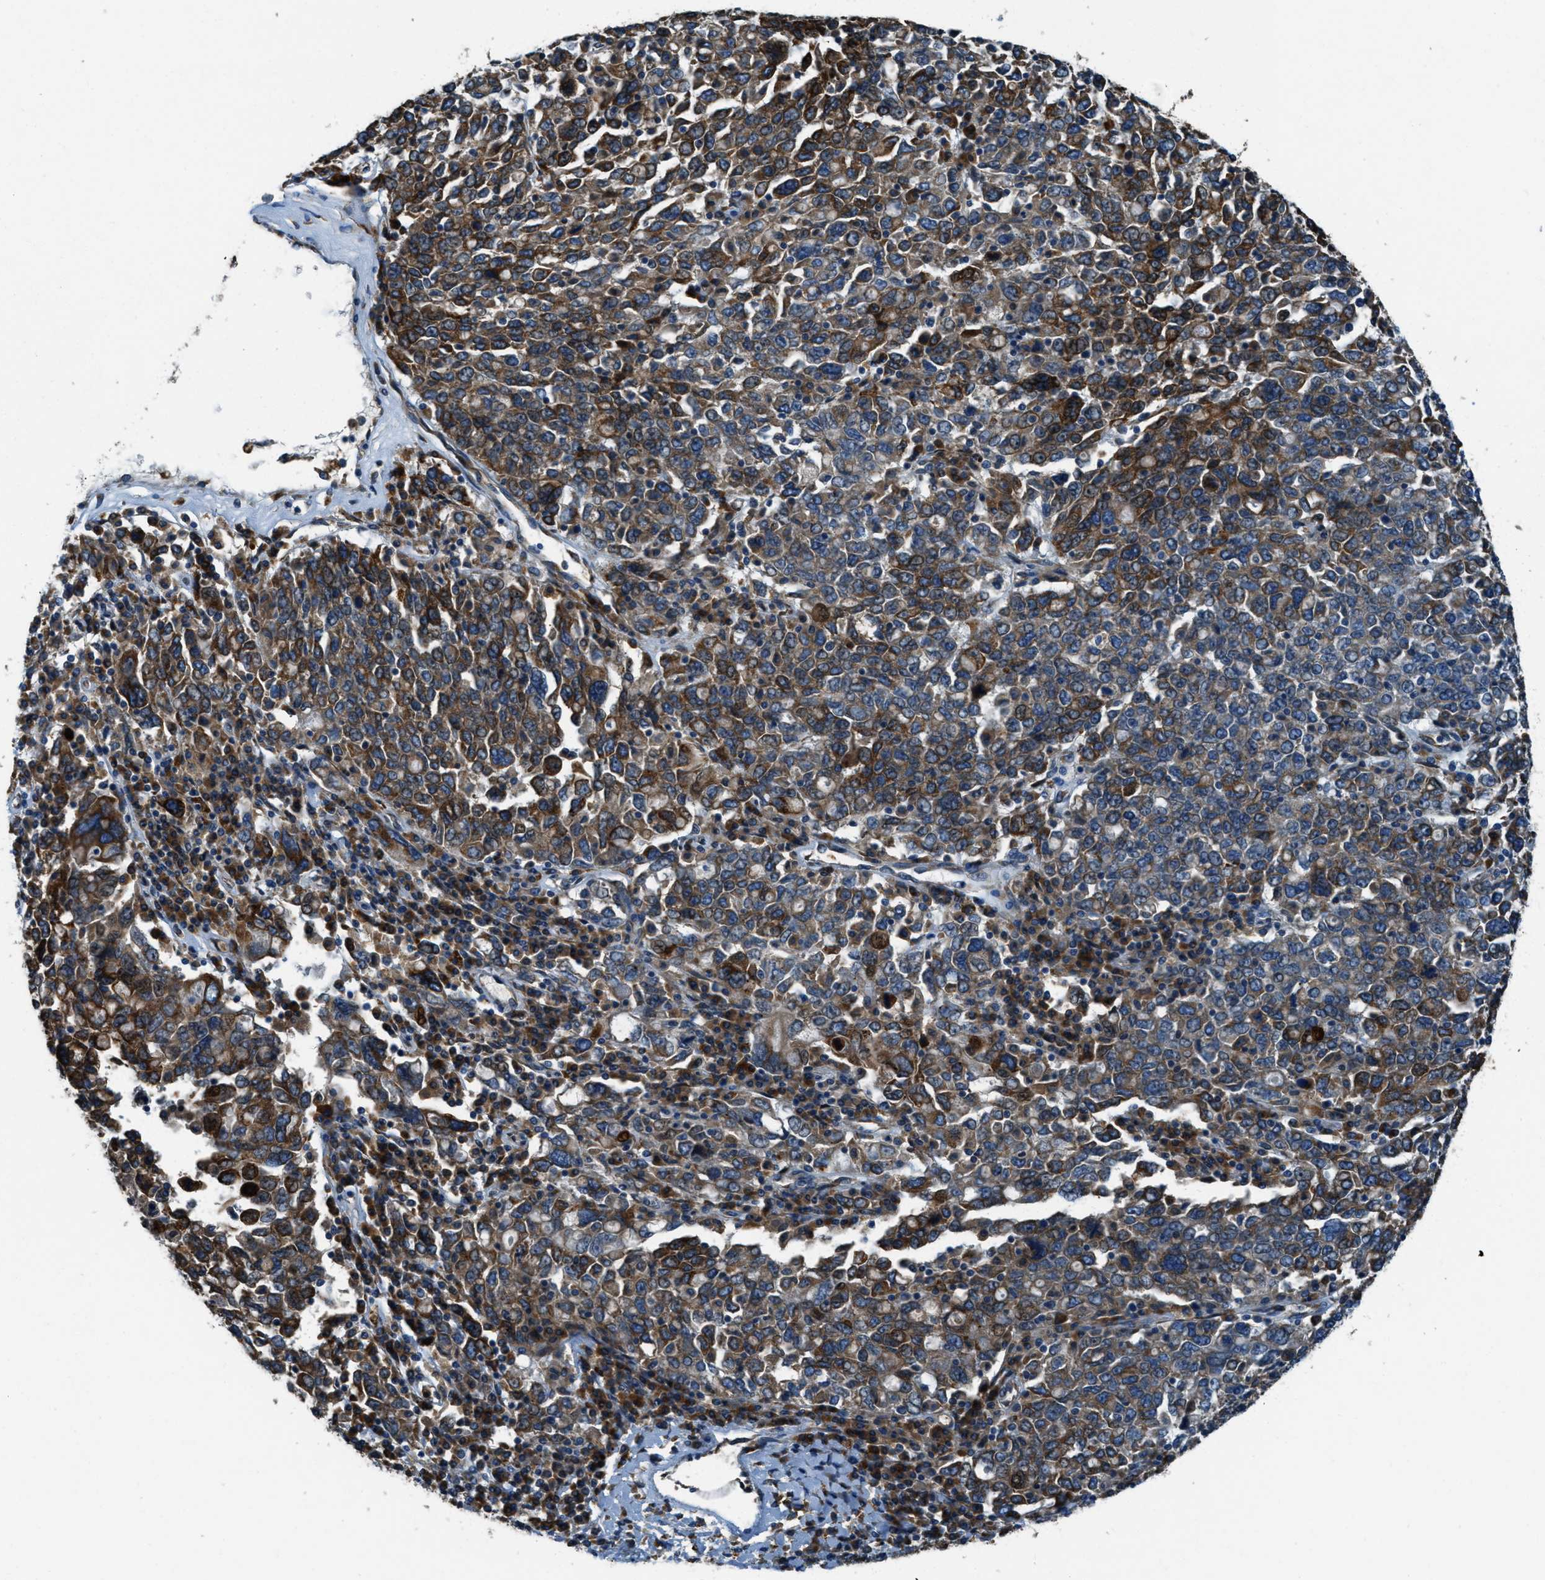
{"staining": {"intensity": "strong", "quantity": "25%-75%", "location": "cytoplasmic/membranous,nuclear"}, "tissue": "ovarian cancer", "cell_type": "Tumor cells", "image_type": "cancer", "snomed": [{"axis": "morphology", "description": "Carcinoma, endometroid"}, {"axis": "topography", "description": "Ovary"}], "caption": "Endometroid carcinoma (ovarian) was stained to show a protein in brown. There is high levels of strong cytoplasmic/membranous and nuclear staining in about 25%-75% of tumor cells.", "gene": "GIMAP8", "patient": {"sex": "female", "age": 62}}